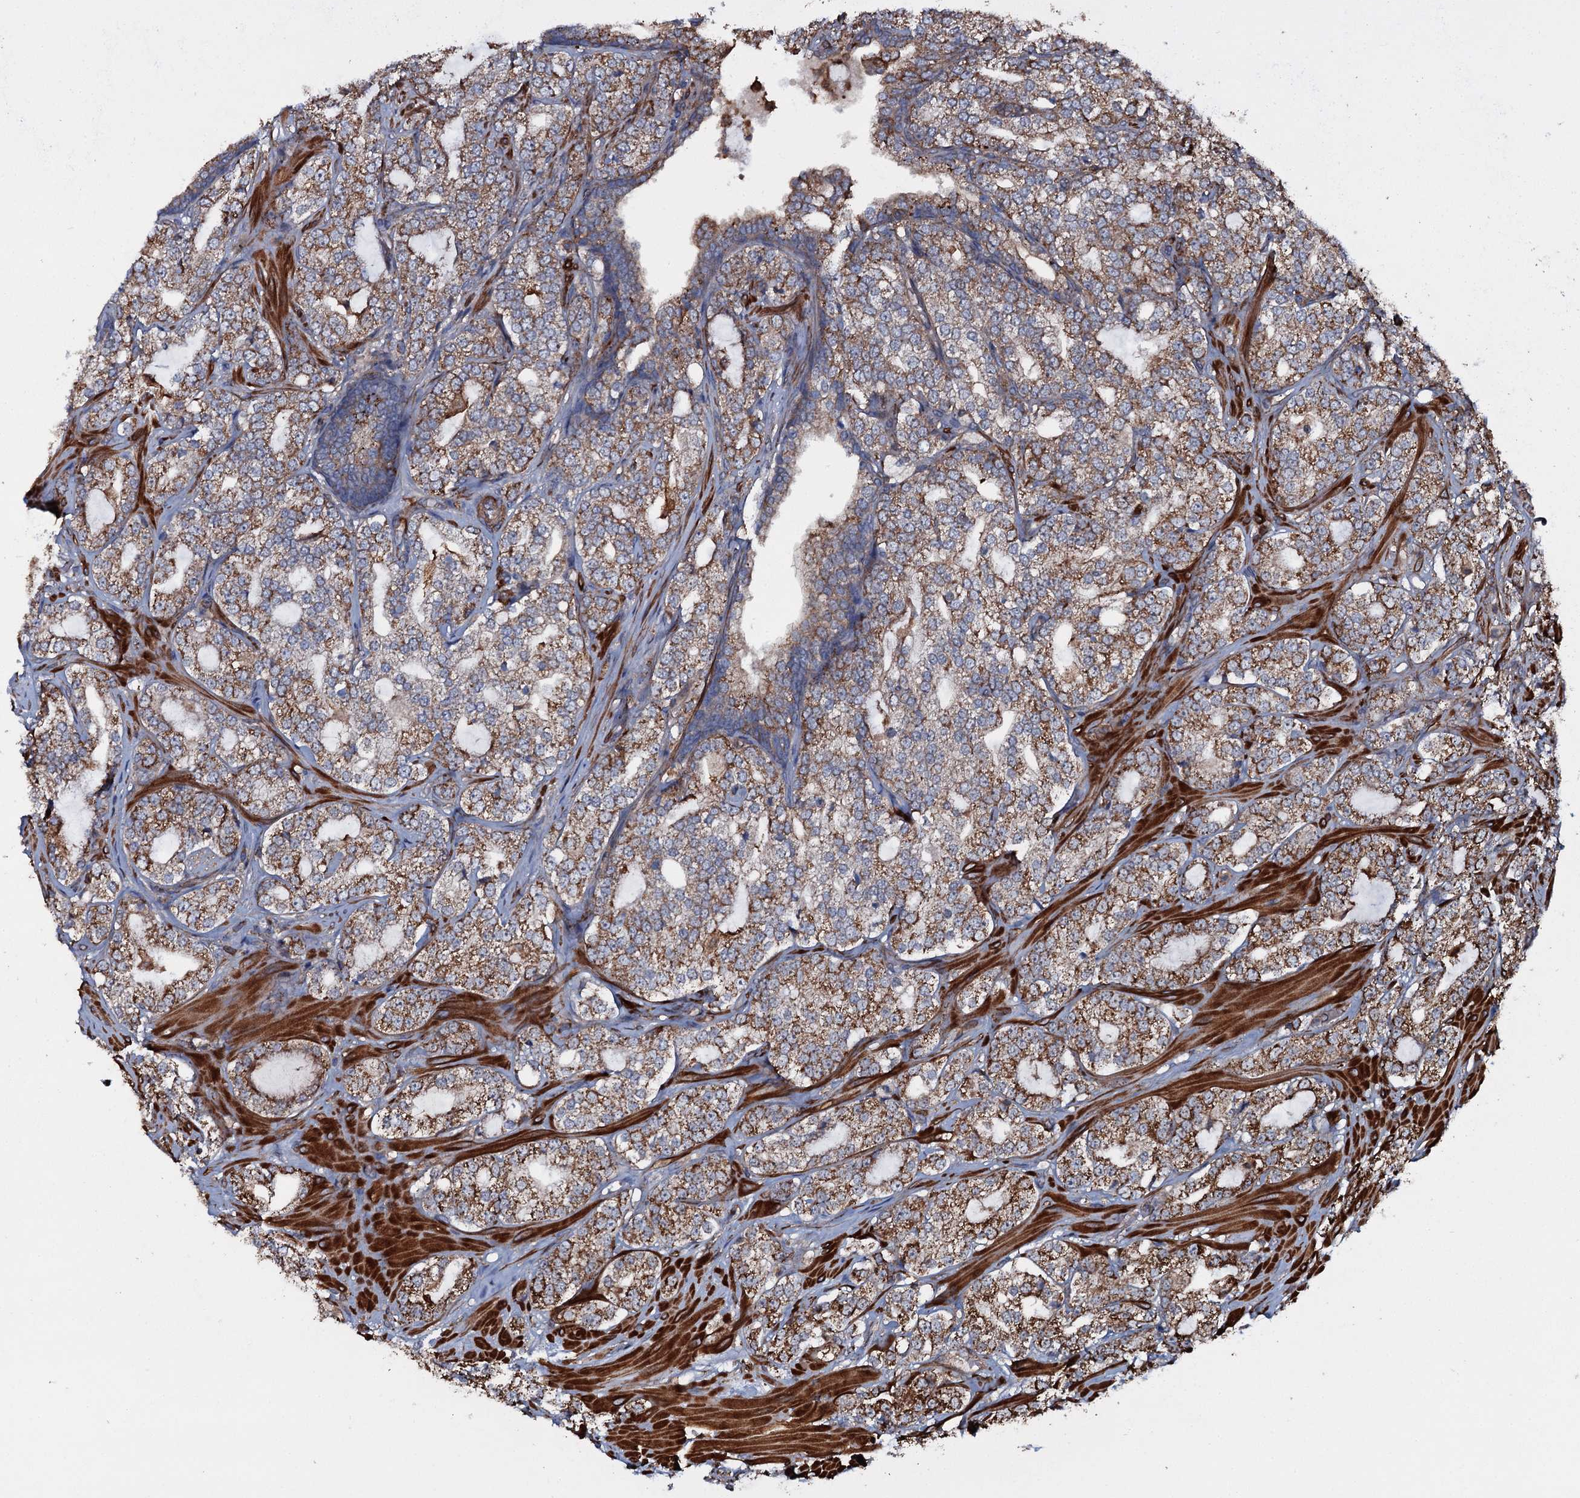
{"staining": {"intensity": "moderate", "quantity": ">75%", "location": "cytoplasmic/membranous"}, "tissue": "prostate cancer", "cell_type": "Tumor cells", "image_type": "cancer", "snomed": [{"axis": "morphology", "description": "Adenocarcinoma, High grade"}, {"axis": "topography", "description": "Prostate"}], "caption": "Brown immunohistochemical staining in prostate cancer (high-grade adenocarcinoma) exhibits moderate cytoplasmic/membranous positivity in approximately >75% of tumor cells.", "gene": "VWA8", "patient": {"sex": "male", "age": 64}}